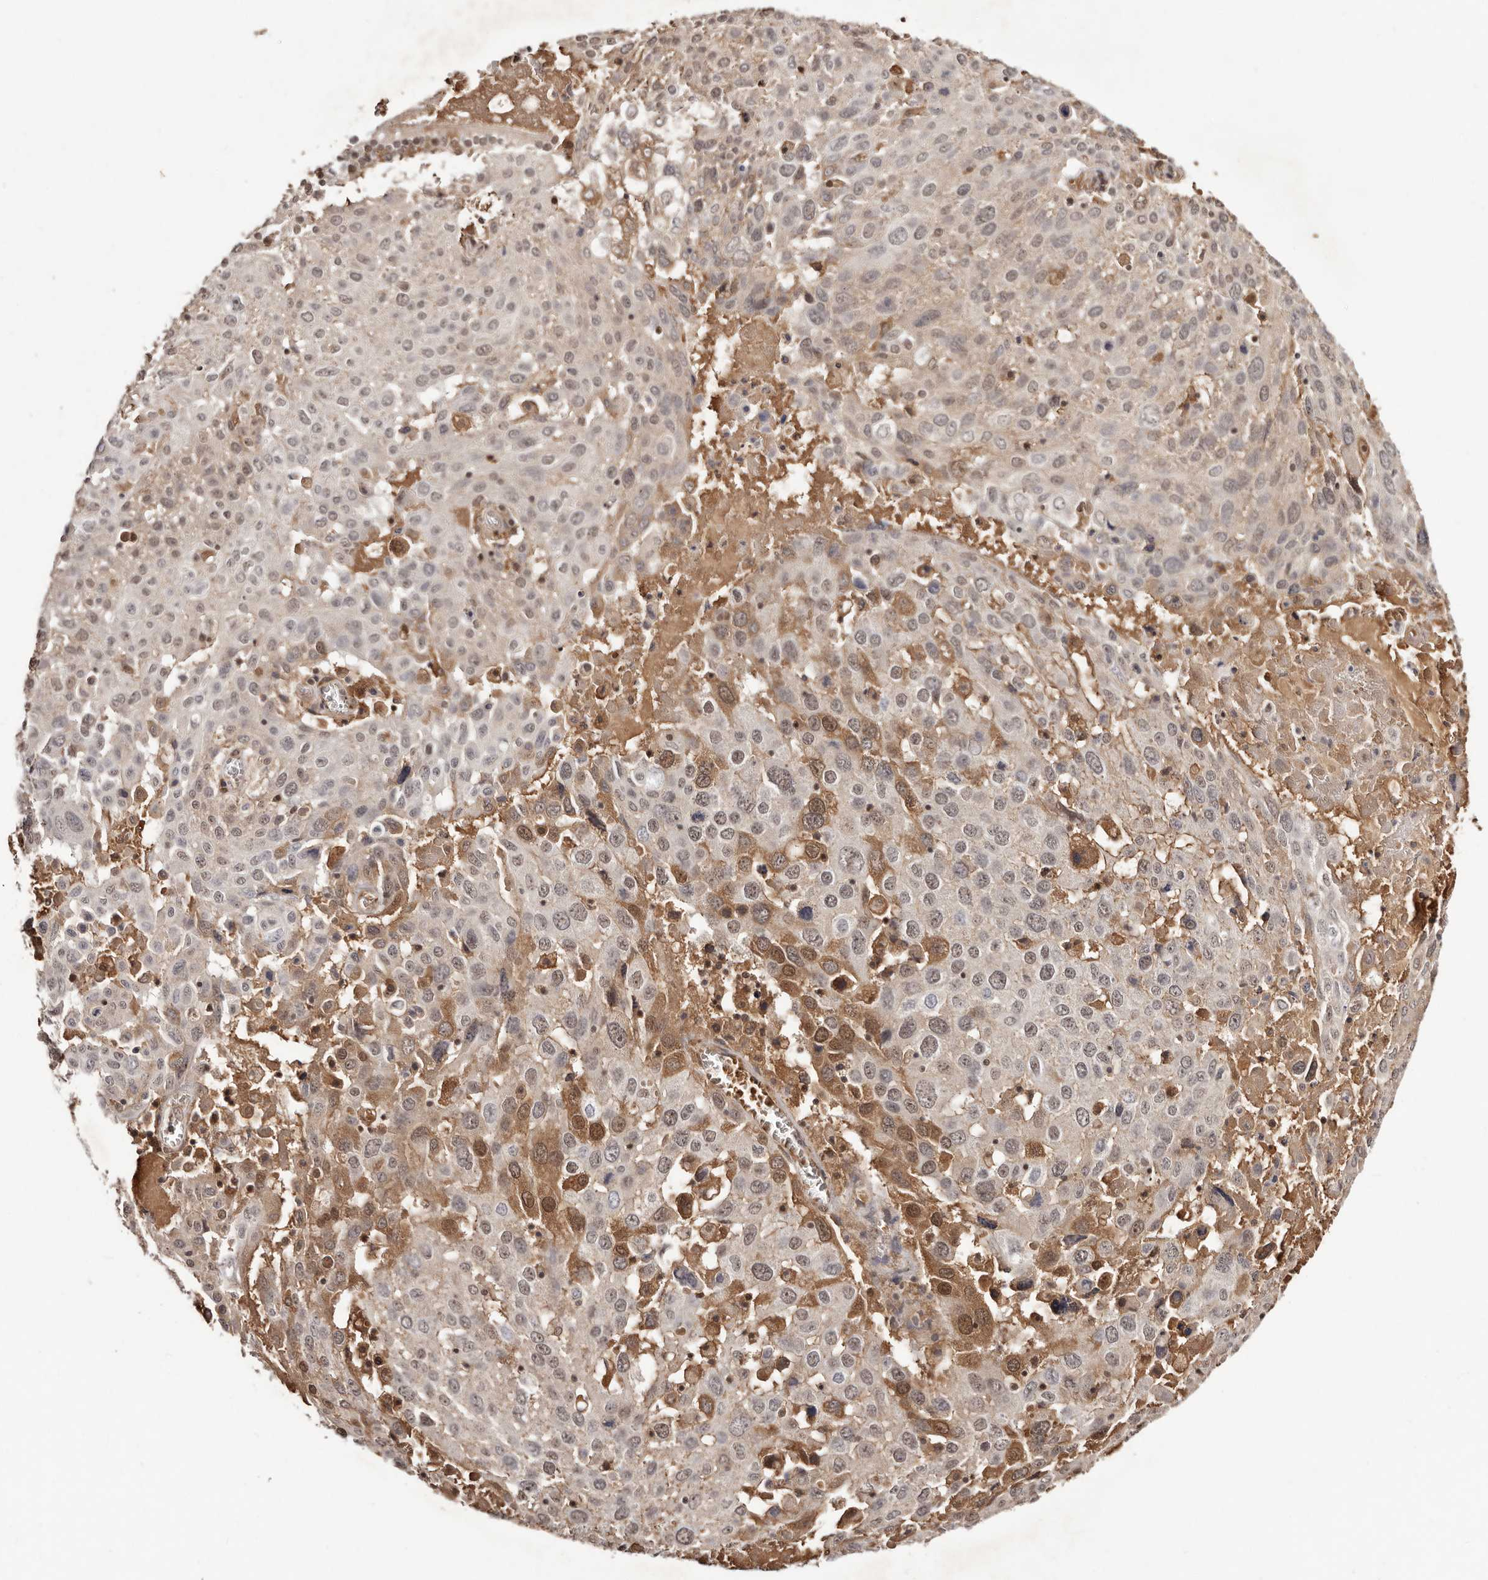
{"staining": {"intensity": "moderate", "quantity": "<25%", "location": "cytoplasmic/membranous,nuclear"}, "tissue": "lung cancer", "cell_type": "Tumor cells", "image_type": "cancer", "snomed": [{"axis": "morphology", "description": "Squamous cell carcinoma, NOS"}, {"axis": "topography", "description": "Lung"}], "caption": "This image reveals immunohistochemistry (IHC) staining of lung cancer, with low moderate cytoplasmic/membranous and nuclear expression in approximately <25% of tumor cells.", "gene": "BICRAL", "patient": {"sex": "male", "age": 65}}